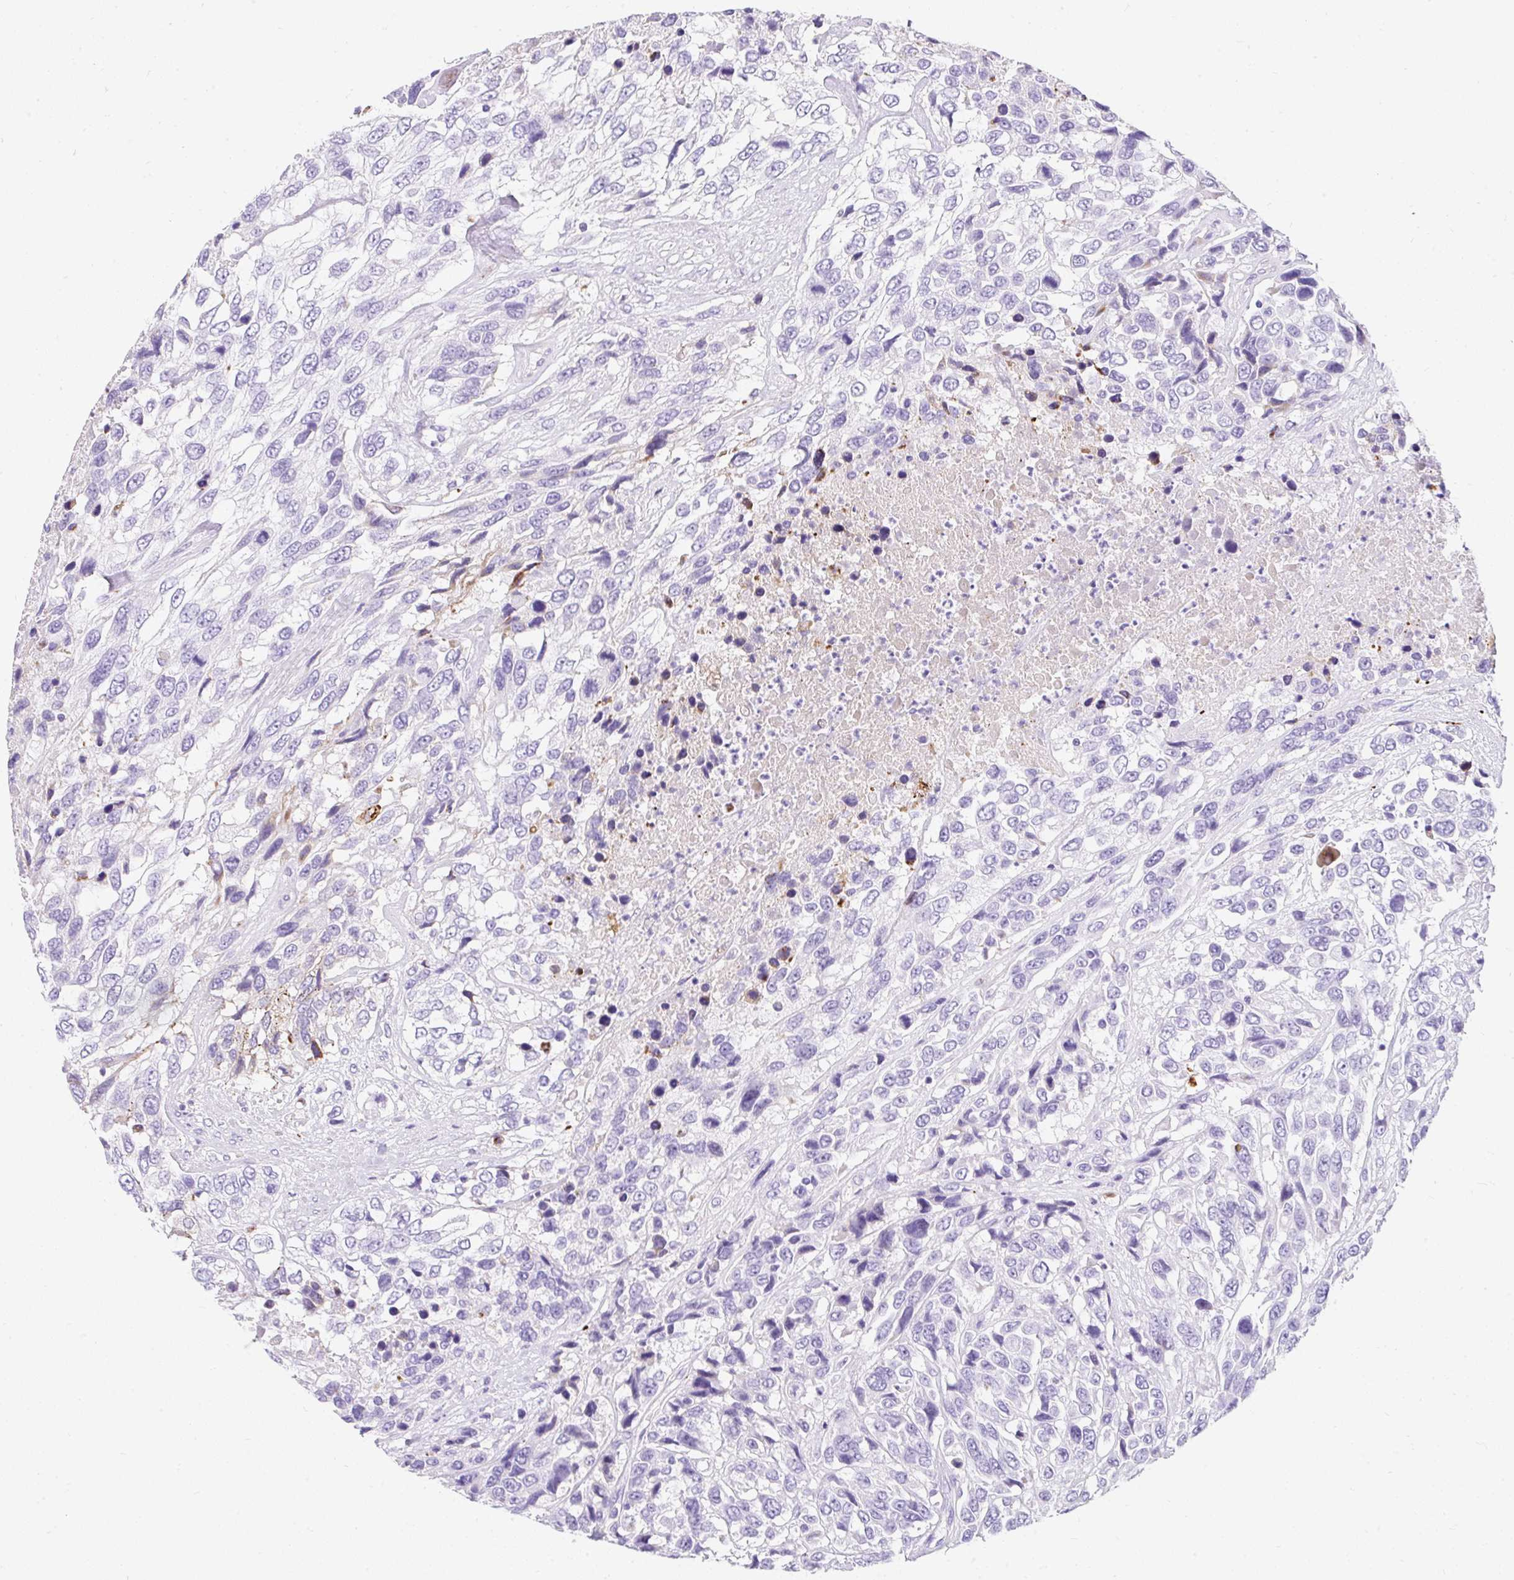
{"staining": {"intensity": "negative", "quantity": "none", "location": "none"}, "tissue": "urothelial cancer", "cell_type": "Tumor cells", "image_type": "cancer", "snomed": [{"axis": "morphology", "description": "Urothelial carcinoma, High grade"}, {"axis": "topography", "description": "Urinary bladder"}], "caption": "The IHC histopathology image has no significant expression in tumor cells of high-grade urothelial carcinoma tissue.", "gene": "APOC4-APOC2", "patient": {"sex": "female", "age": 70}}